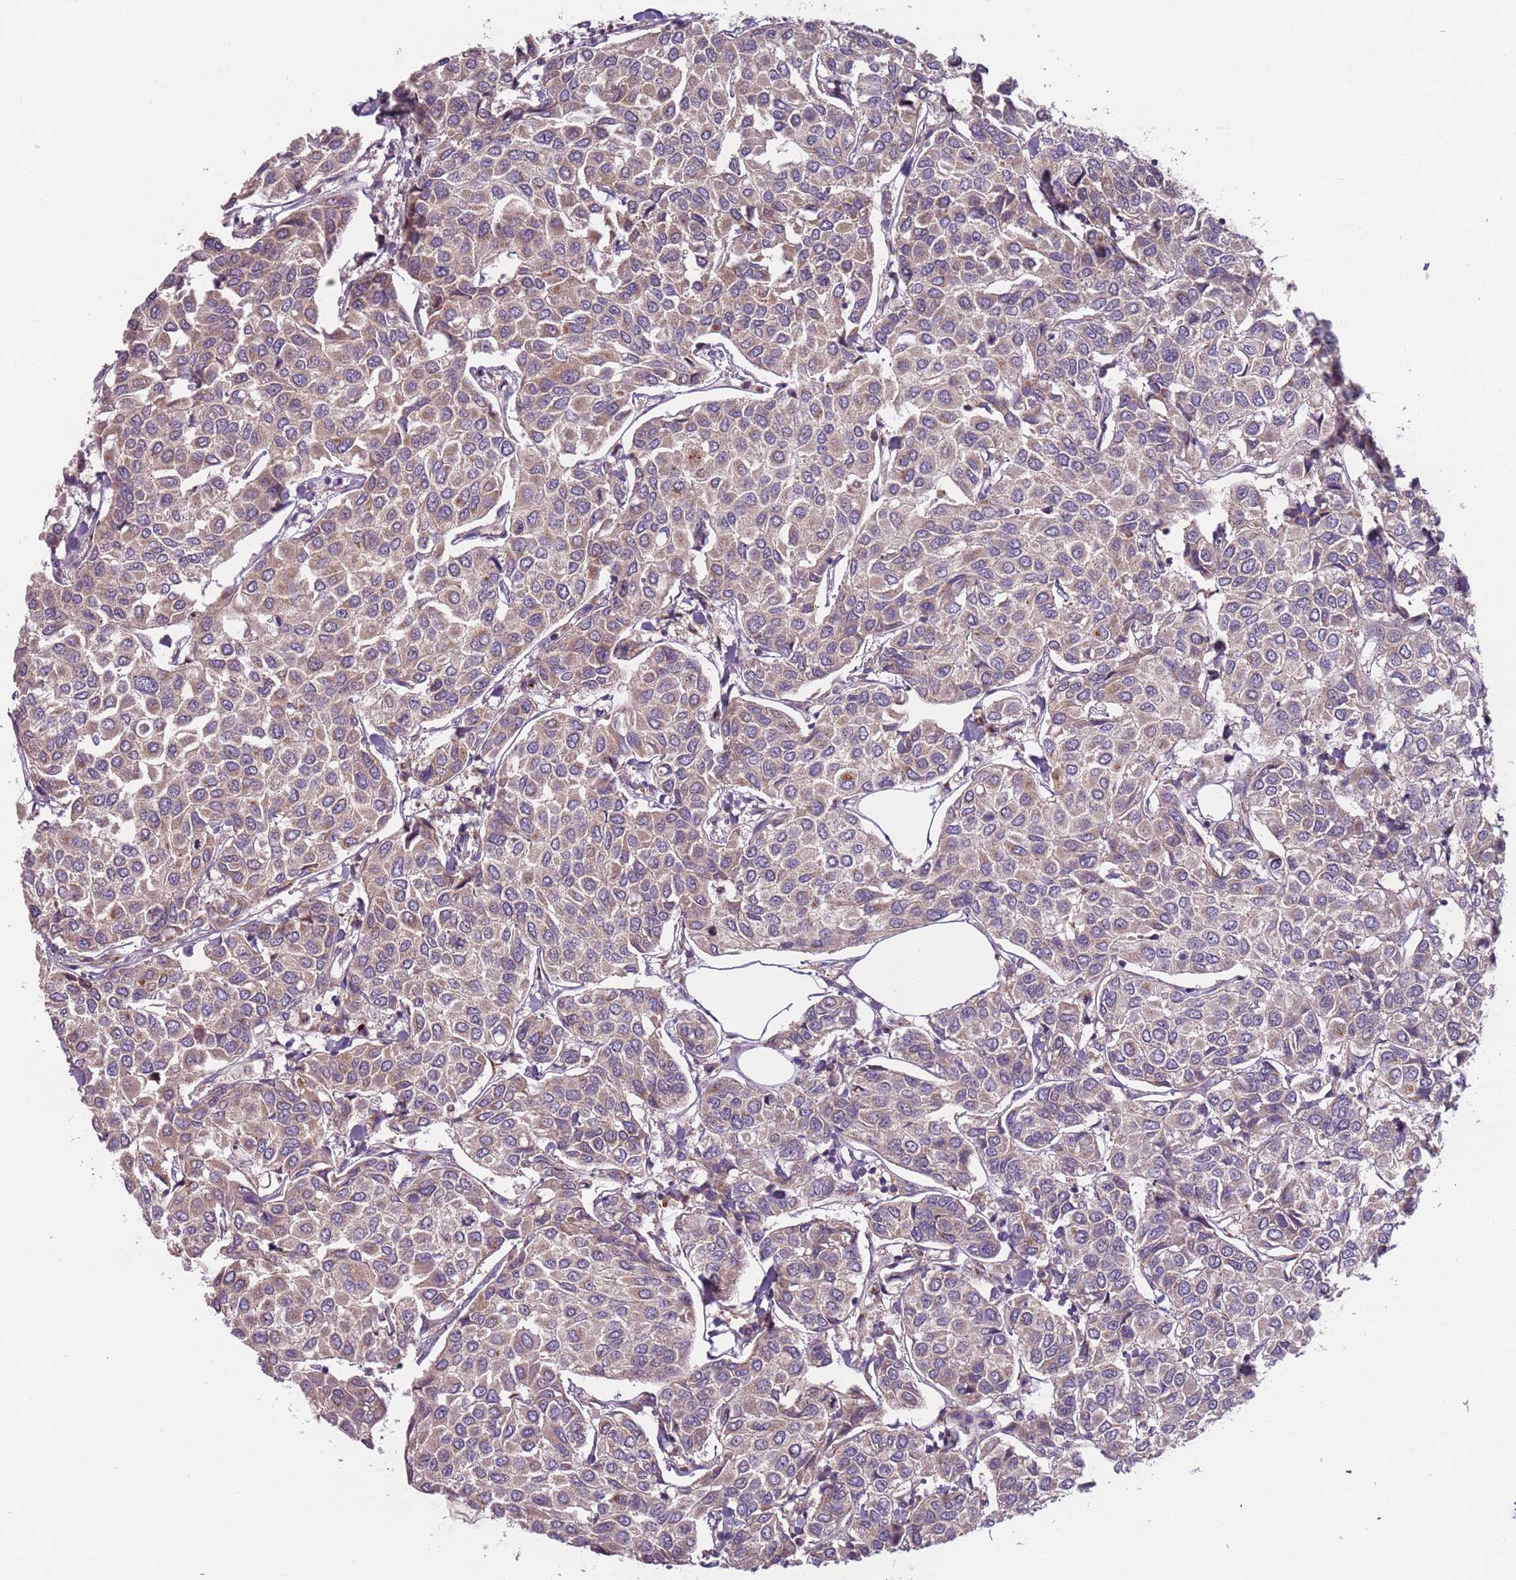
{"staining": {"intensity": "weak", "quantity": ">75%", "location": "cytoplasmic/membranous"}, "tissue": "breast cancer", "cell_type": "Tumor cells", "image_type": "cancer", "snomed": [{"axis": "morphology", "description": "Duct carcinoma"}, {"axis": "topography", "description": "Breast"}], "caption": "This is a histology image of immunohistochemistry staining of intraductal carcinoma (breast), which shows weak expression in the cytoplasmic/membranous of tumor cells.", "gene": "AKTIP", "patient": {"sex": "female", "age": 55}}